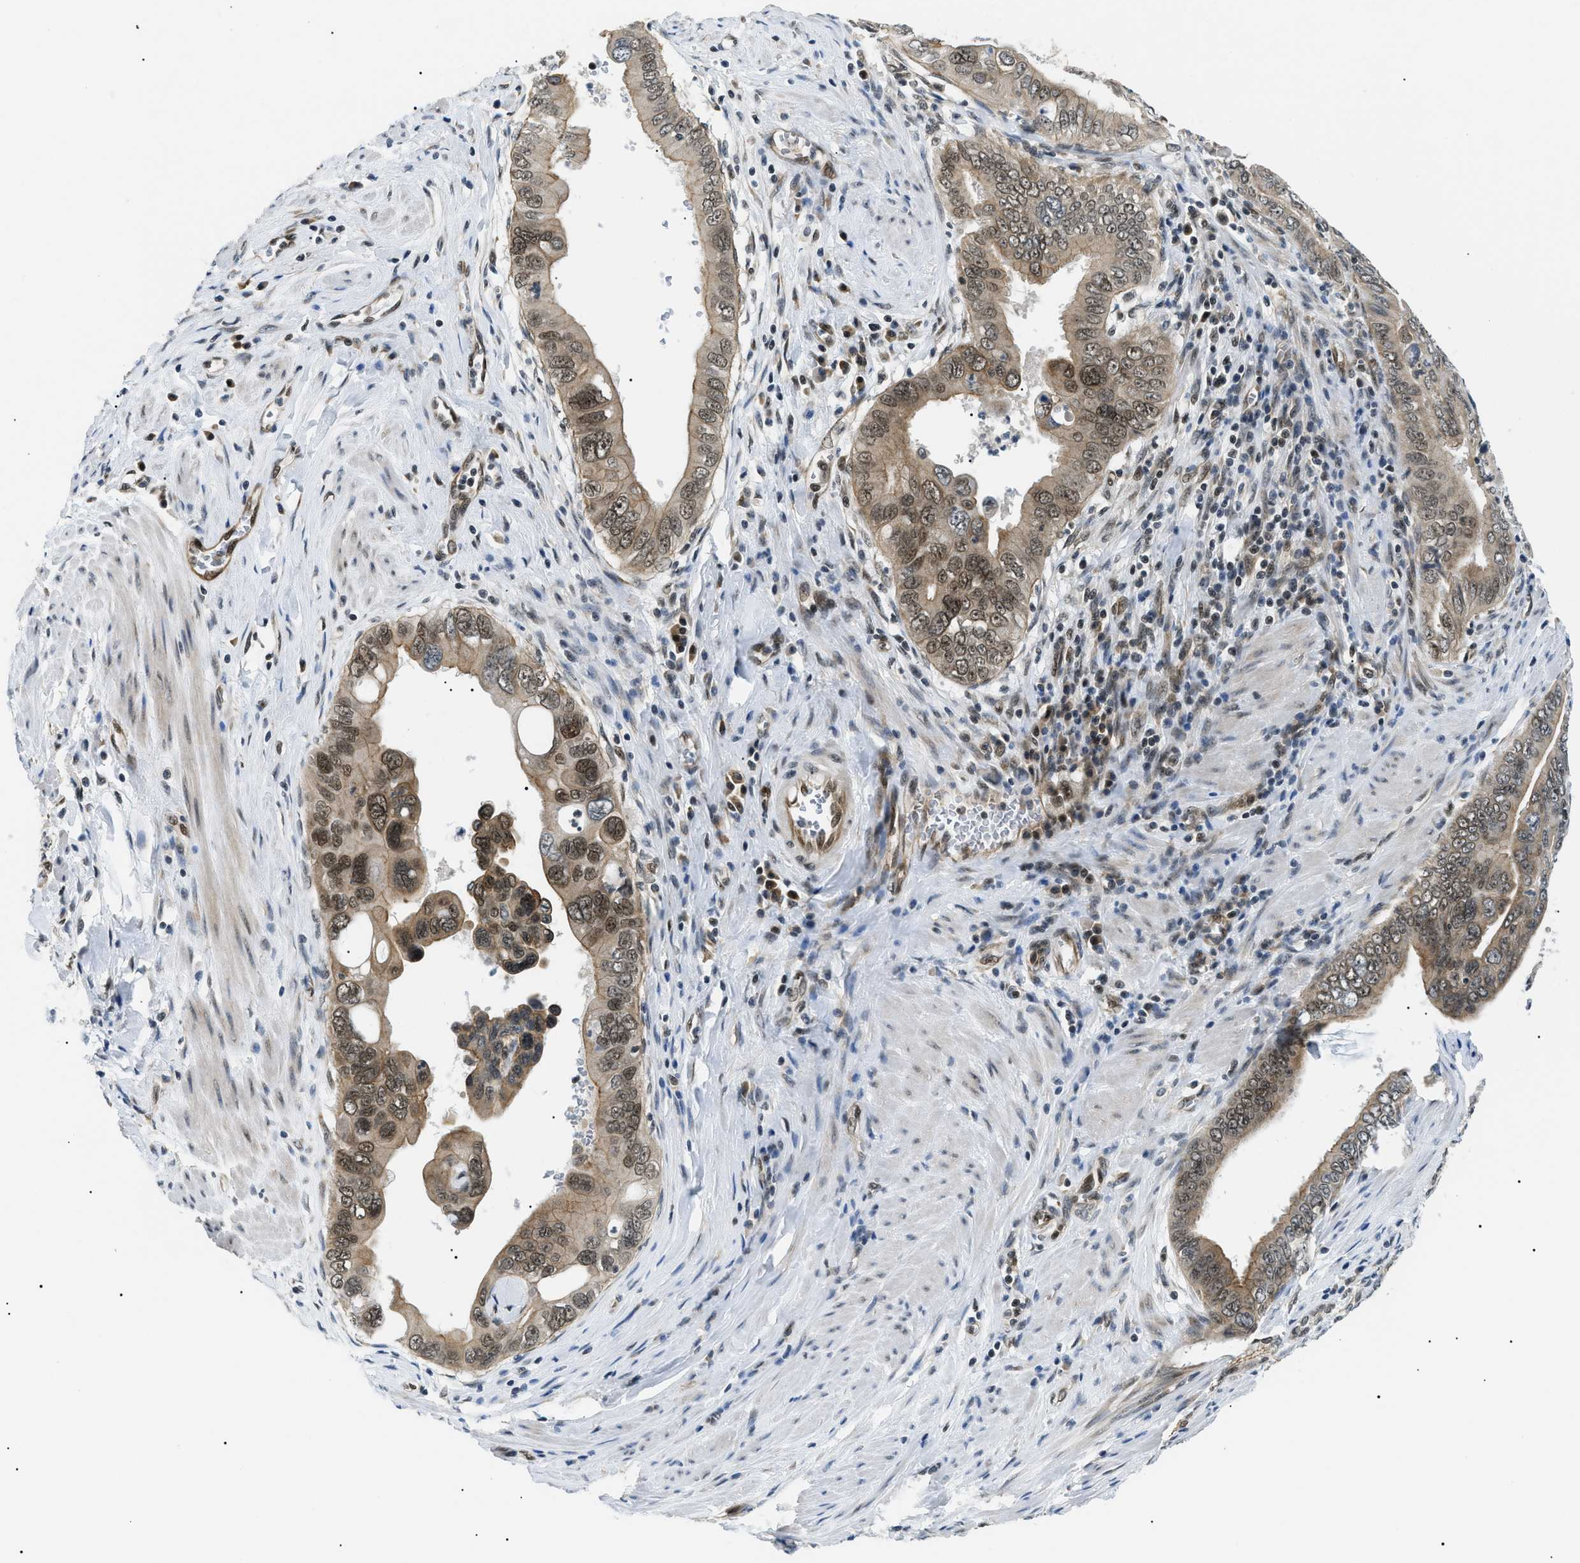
{"staining": {"intensity": "moderate", "quantity": "25%-75%", "location": "cytoplasmic/membranous,nuclear"}, "tissue": "pancreatic cancer", "cell_type": "Tumor cells", "image_type": "cancer", "snomed": [{"axis": "morphology", "description": "Normal tissue, NOS"}, {"axis": "topography", "description": "Lymph node"}], "caption": "This is an image of immunohistochemistry staining of pancreatic cancer, which shows moderate staining in the cytoplasmic/membranous and nuclear of tumor cells.", "gene": "CWC25", "patient": {"sex": "male", "age": 50}}